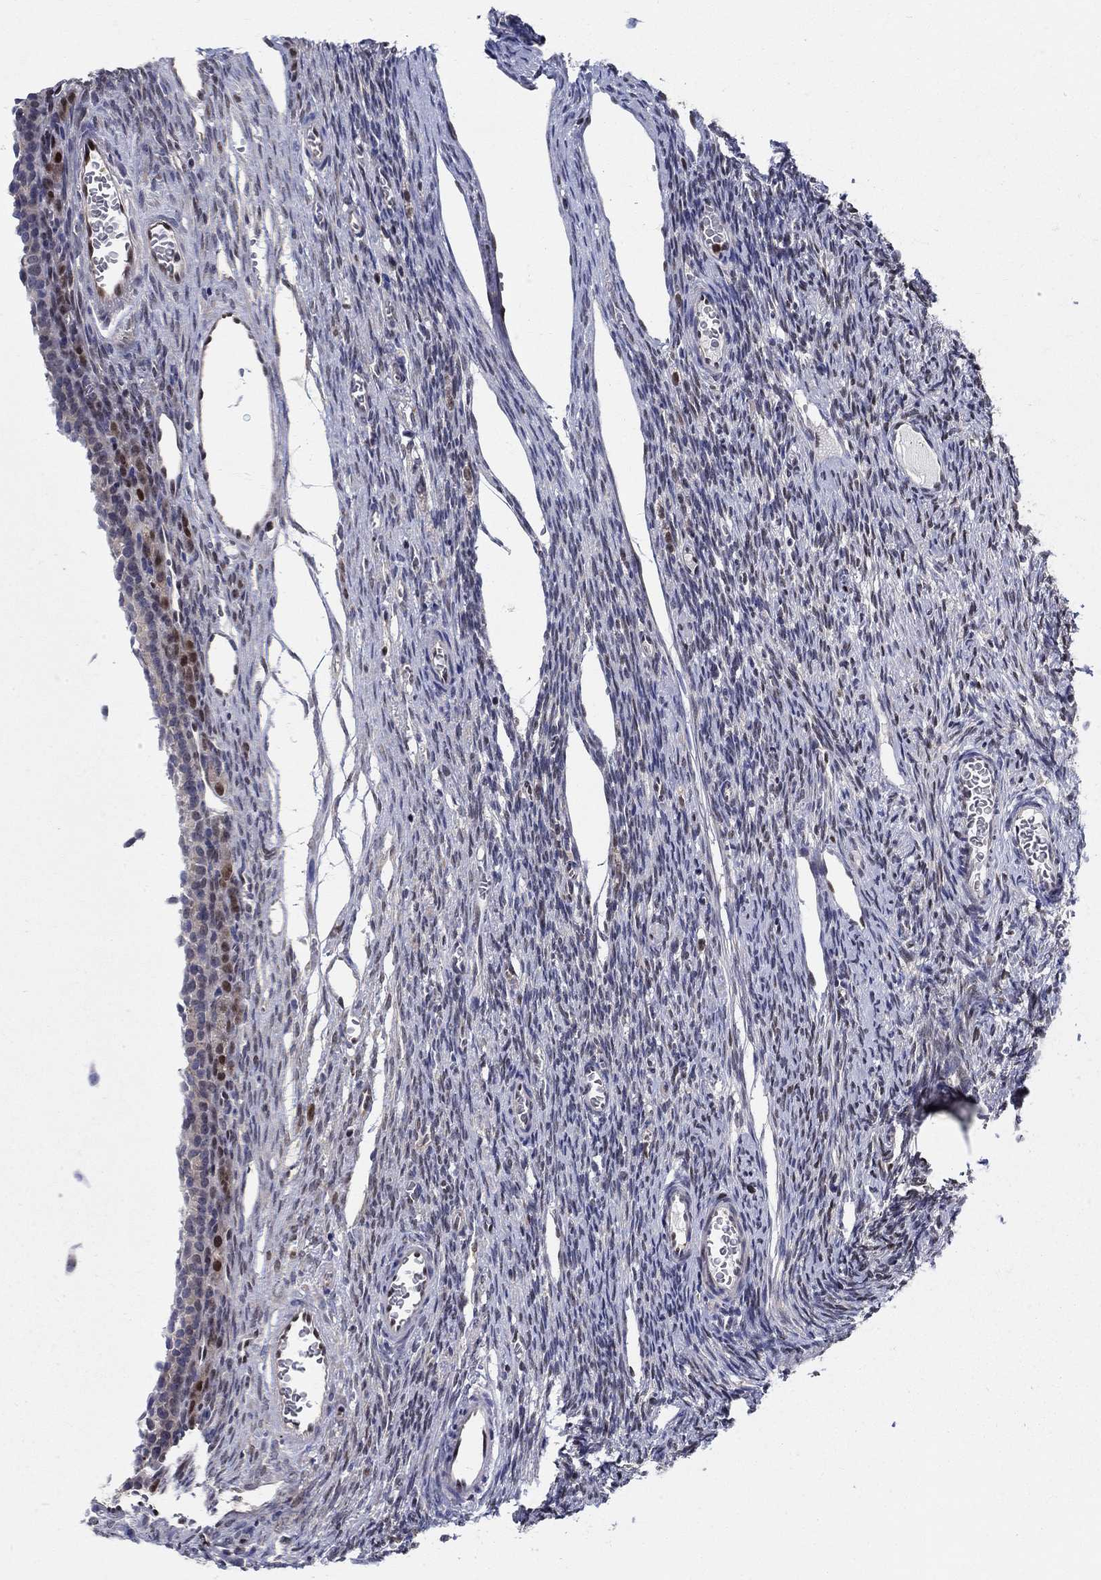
{"staining": {"intensity": "strong", "quantity": "<25%", "location": "nuclear"}, "tissue": "ovary", "cell_type": "Follicle cells", "image_type": "normal", "snomed": [{"axis": "morphology", "description": "Normal tissue, NOS"}, {"axis": "topography", "description": "Ovary"}], "caption": "Protein staining of unremarkable ovary reveals strong nuclear positivity in approximately <25% of follicle cells.", "gene": "ZNF594", "patient": {"sex": "female", "age": 27}}